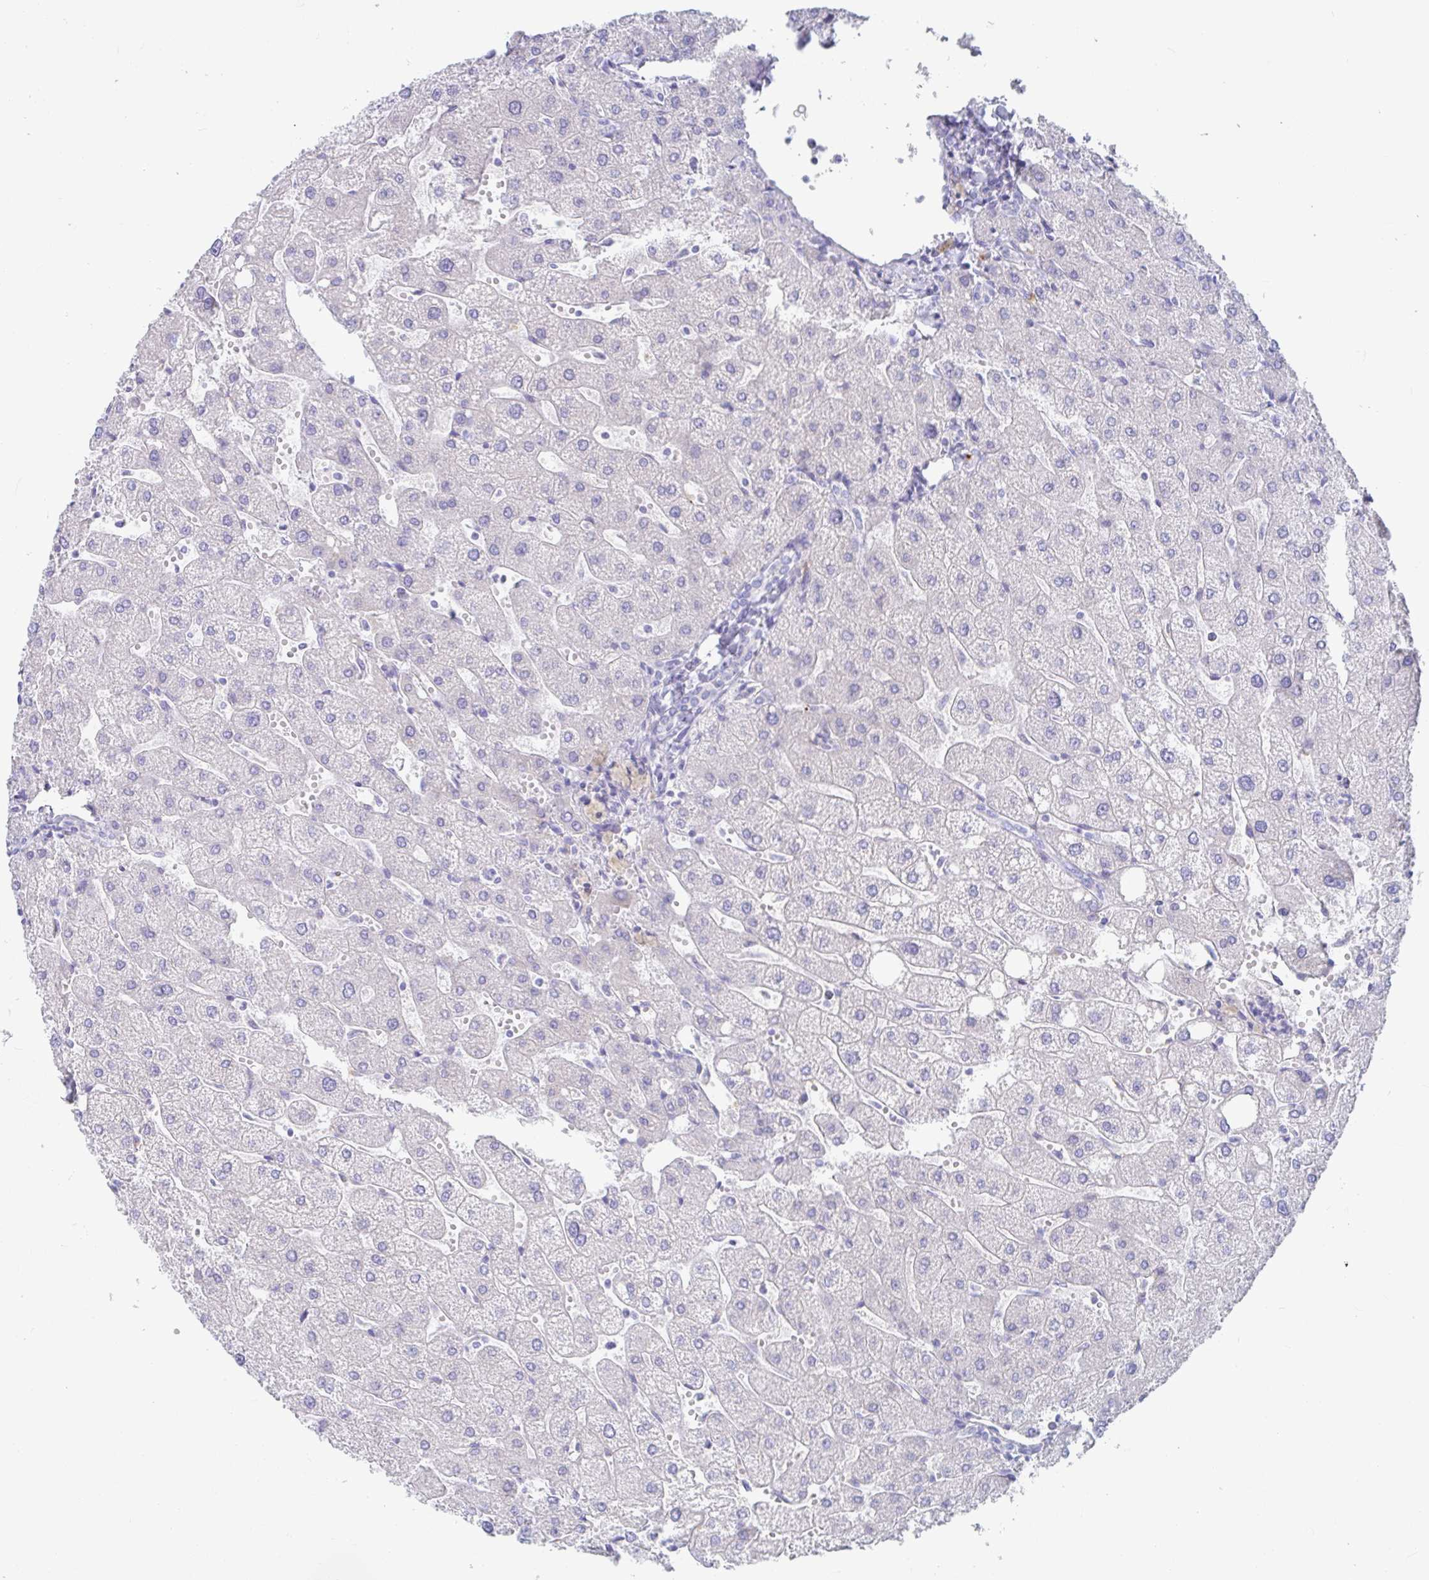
{"staining": {"intensity": "negative", "quantity": "none", "location": "none"}, "tissue": "liver", "cell_type": "Cholangiocytes", "image_type": "normal", "snomed": [{"axis": "morphology", "description": "Normal tissue, NOS"}, {"axis": "topography", "description": "Liver"}], "caption": "High power microscopy photomicrograph of an IHC histopathology image of normal liver, revealing no significant positivity in cholangiocytes.", "gene": "PLA2G1B", "patient": {"sex": "male", "age": 67}}